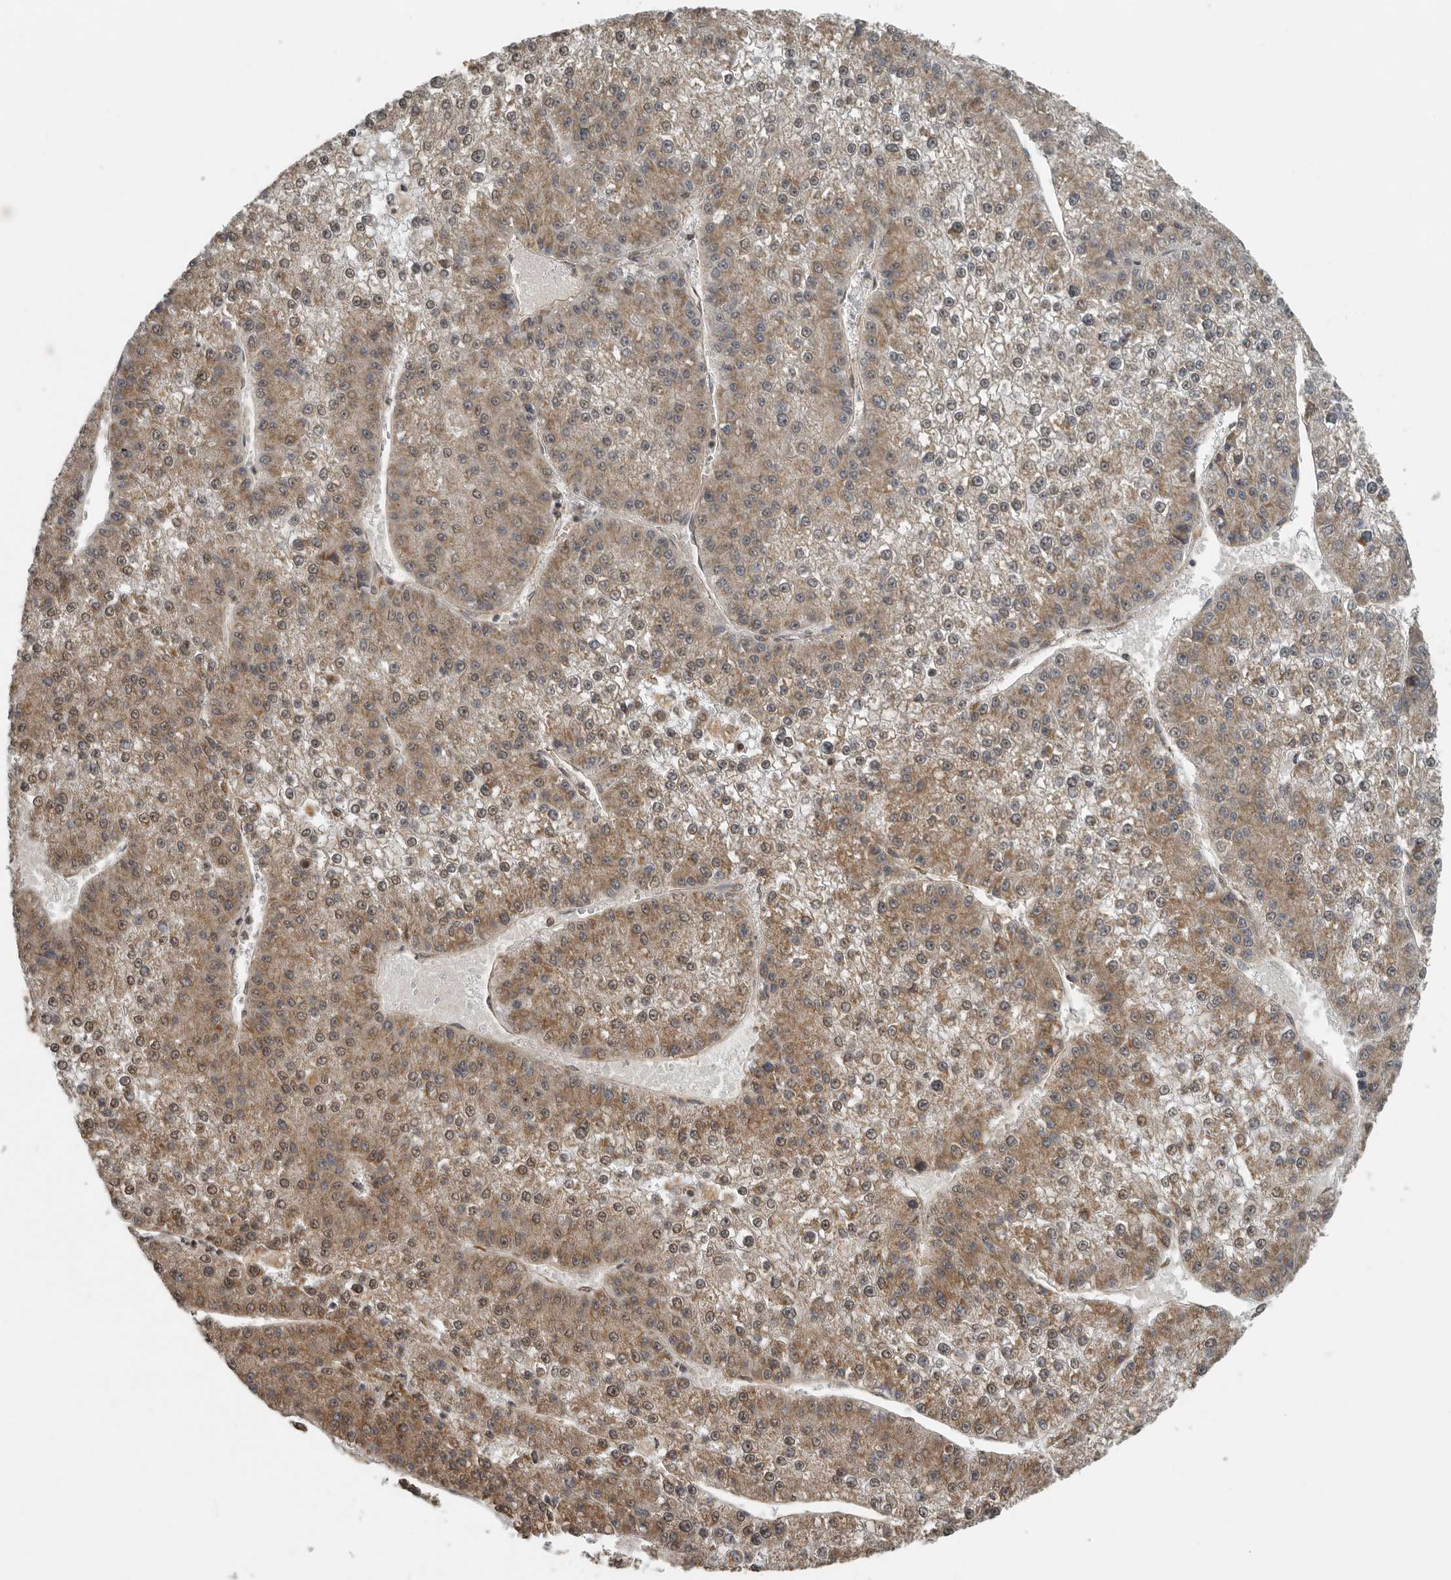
{"staining": {"intensity": "moderate", "quantity": ">75%", "location": "cytoplasmic/membranous"}, "tissue": "liver cancer", "cell_type": "Tumor cells", "image_type": "cancer", "snomed": [{"axis": "morphology", "description": "Carcinoma, Hepatocellular, NOS"}, {"axis": "topography", "description": "Liver"}], "caption": "High-magnification brightfield microscopy of liver cancer (hepatocellular carcinoma) stained with DAB (3,3'-diaminobenzidine) (brown) and counterstained with hematoxylin (blue). tumor cells exhibit moderate cytoplasmic/membranous positivity is seen in approximately>75% of cells.", "gene": "AFAP1", "patient": {"sex": "female", "age": 73}}